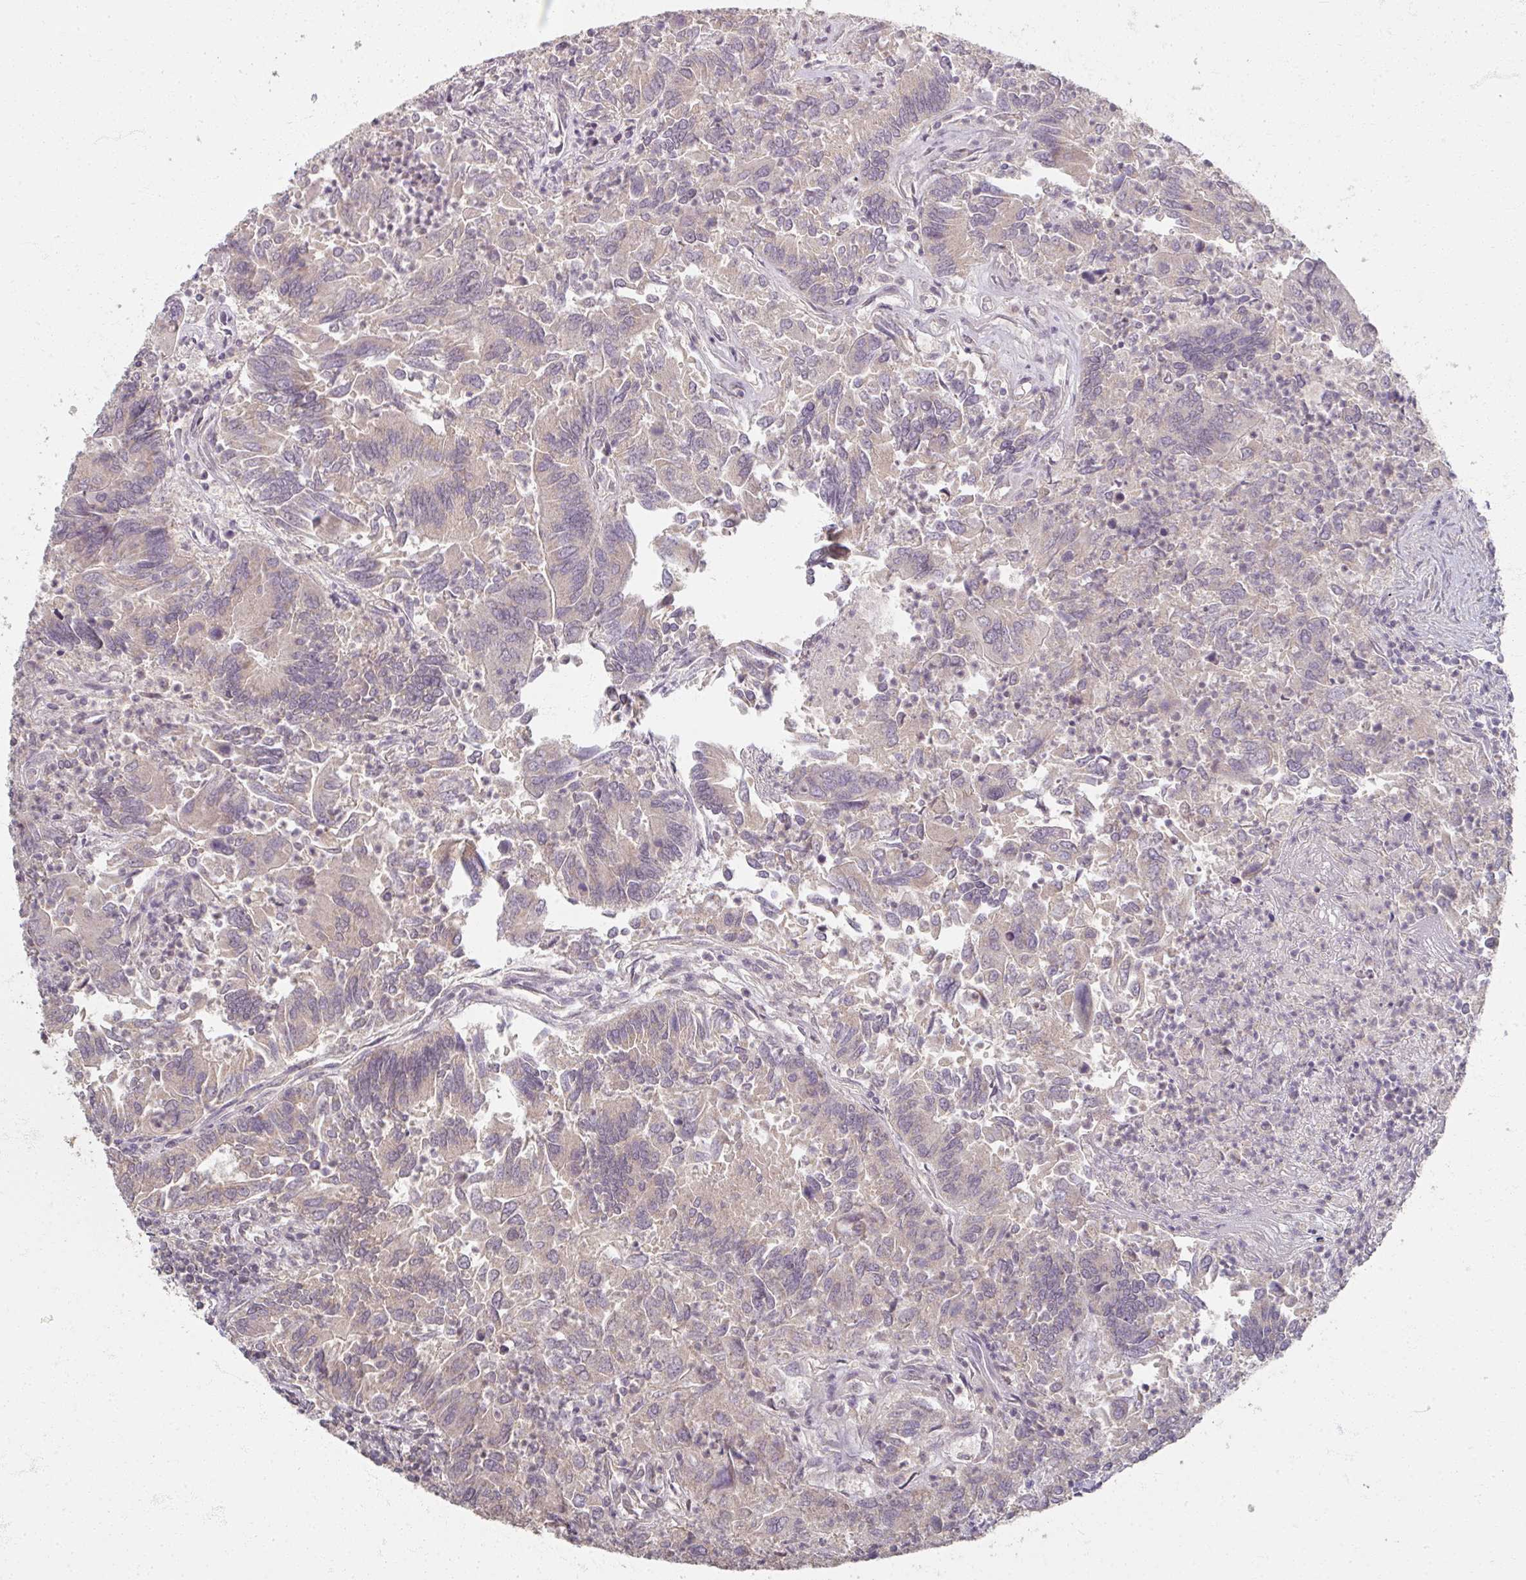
{"staining": {"intensity": "negative", "quantity": "none", "location": "none"}, "tissue": "colorectal cancer", "cell_type": "Tumor cells", "image_type": "cancer", "snomed": [{"axis": "morphology", "description": "Adenocarcinoma, NOS"}, {"axis": "topography", "description": "Colon"}], "caption": "A high-resolution image shows immunohistochemistry staining of colorectal cancer, which exhibits no significant expression in tumor cells. (DAB (3,3'-diaminobenzidine) immunohistochemistry with hematoxylin counter stain).", "gene": "SOX11", "patient": {"sex": "female", "age": 67}}